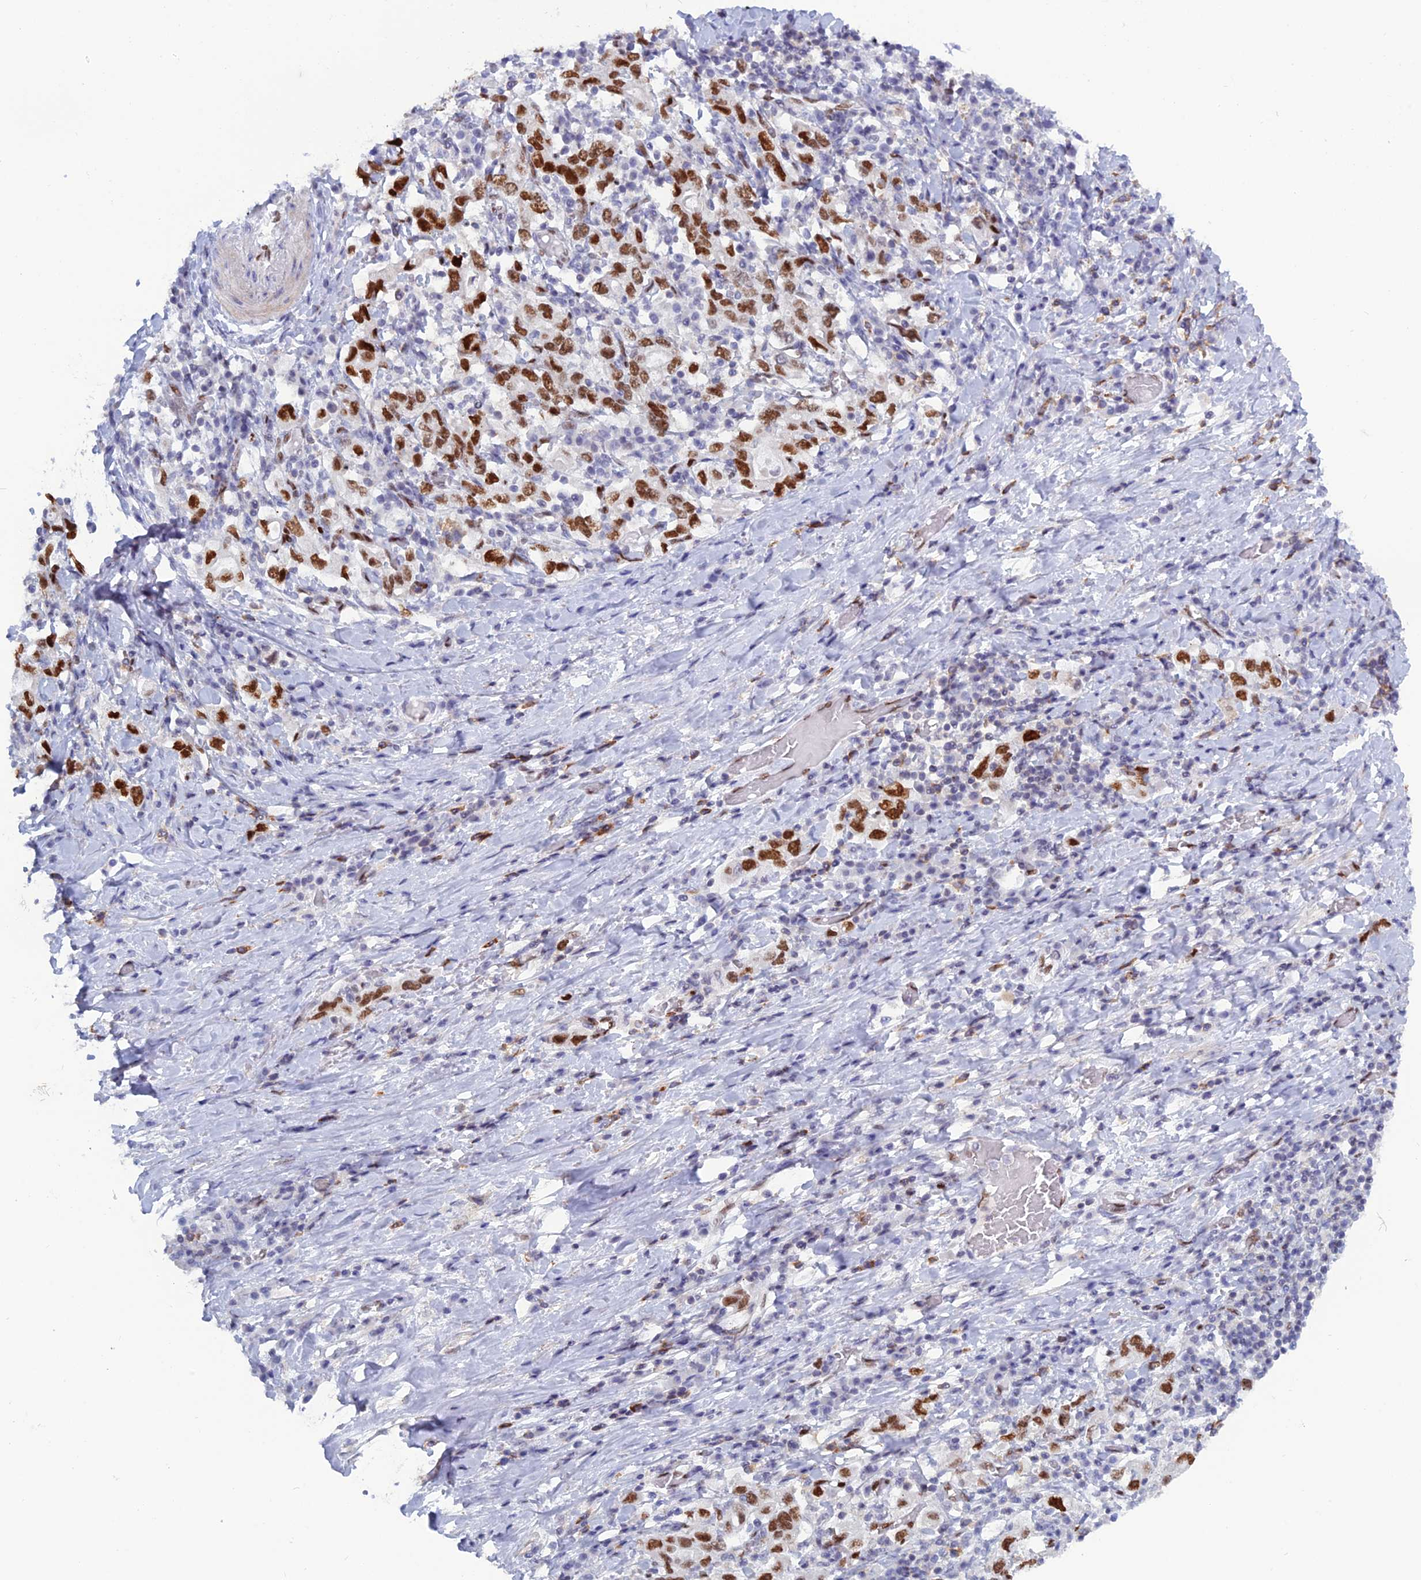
{"staining": {"intensity": "strong", "quantity": ">75%", "location": "nuclear"}, "tissue": "stomach cancer", "cell_type": "Tumor cells", "image_type": "cancer", "snomed": [{"axis": "morphology", "description": "Adenocarcinoma, NOS"}, {"axis": "topography", "description": "Stomach, upper"}, {"axis": "topography", "description": "Stomach"}], "caption": "Stomach cancer (adenocarcinoma) stained for a protein displays strong nuclear positivity in tumor cells.", "gene": "NOL4L", "patient": {"sex": "male", "age": 62}}